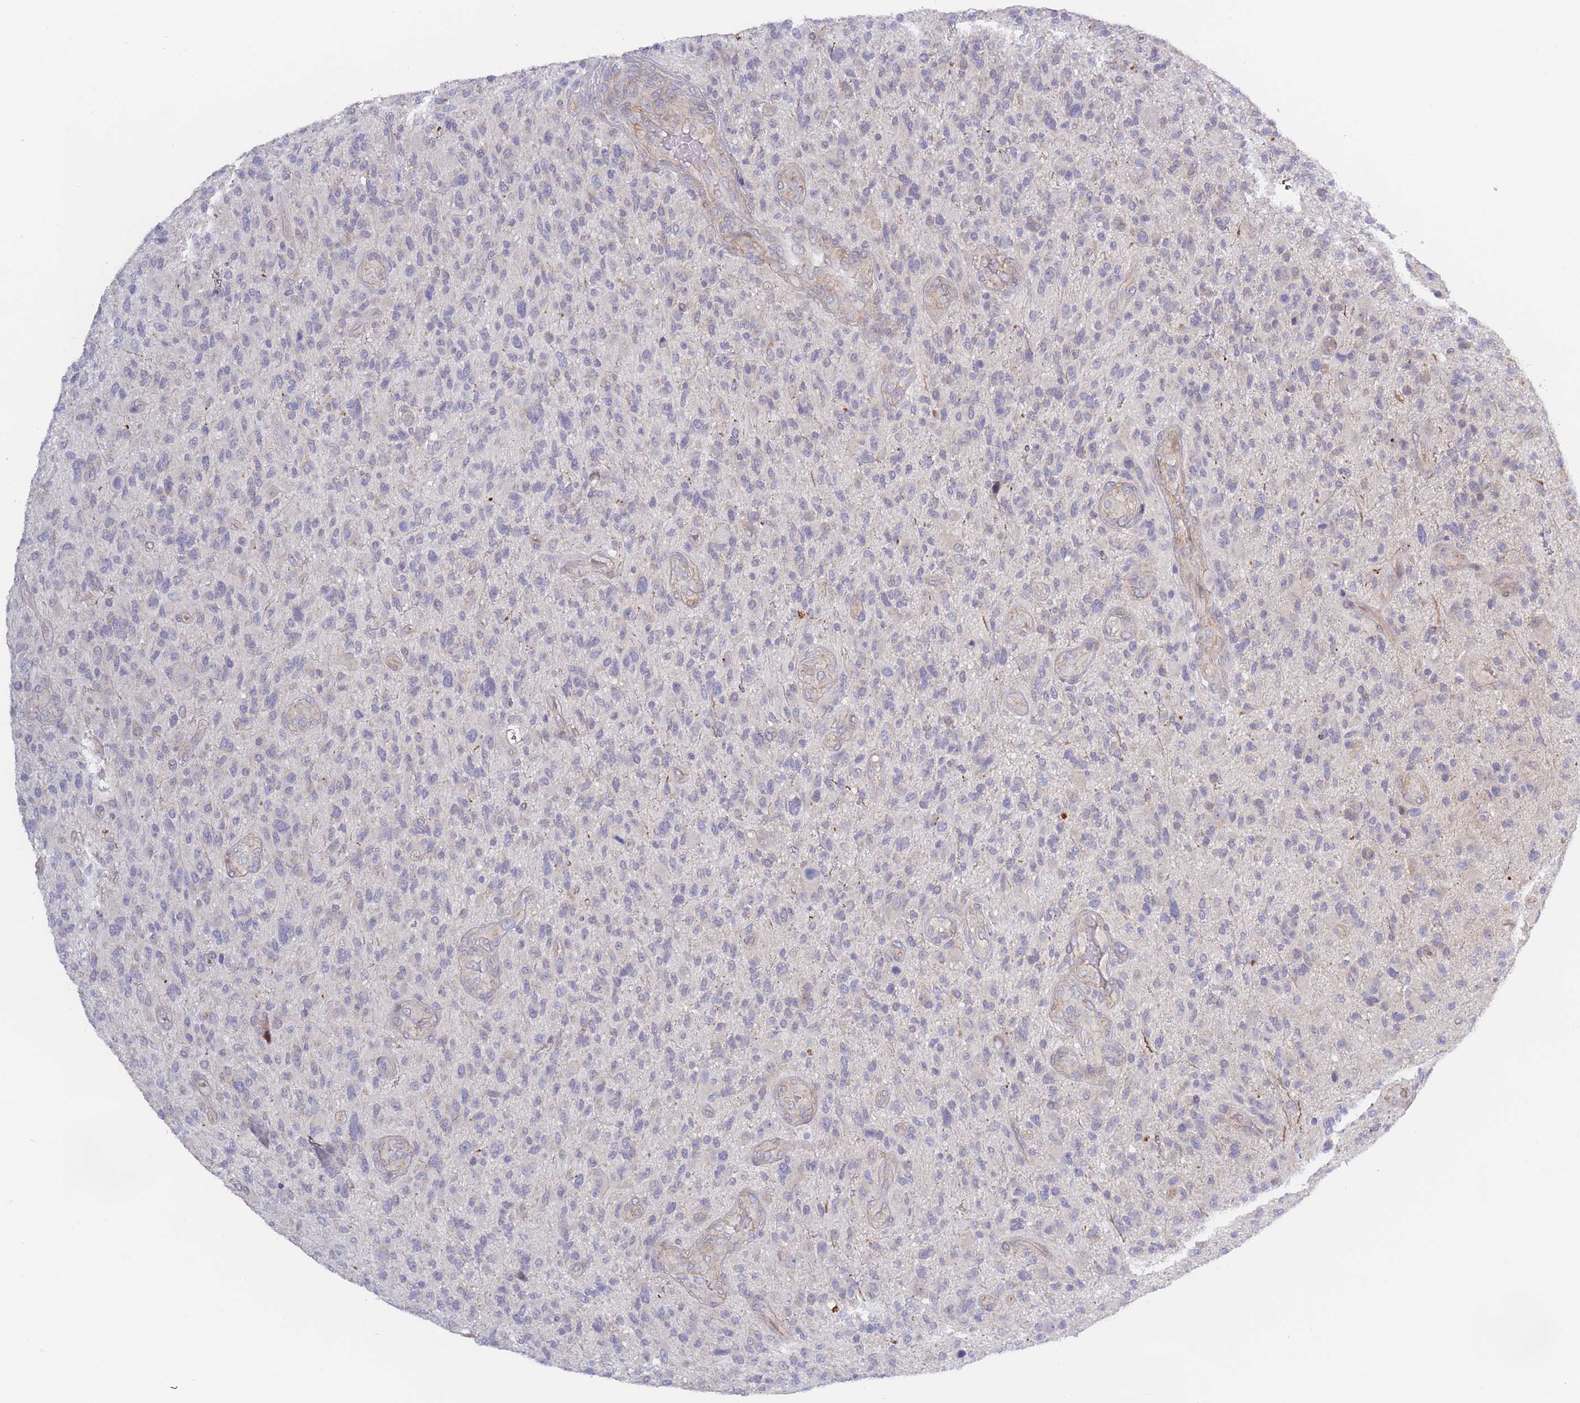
{"staining": {"intensity": "negative", "quantity": "none", "location": "none"}, "tissue": "glioma", "cell_type": "Tumor cells", "image_type": "cancer", "snomed": [{"axis": "morphology", "description": "Glioma, malignant, High grade"}, {"axis": "topography", "description": "Brain"}], "caption": "High power microscopy photomicrograph of an immunohistochemistry micrograph of high-grade glioma (malignant), revealing no significant expression in tumor cells.", "gene": "FAM227B", "patient": {"sex": "male", "age": 47}}